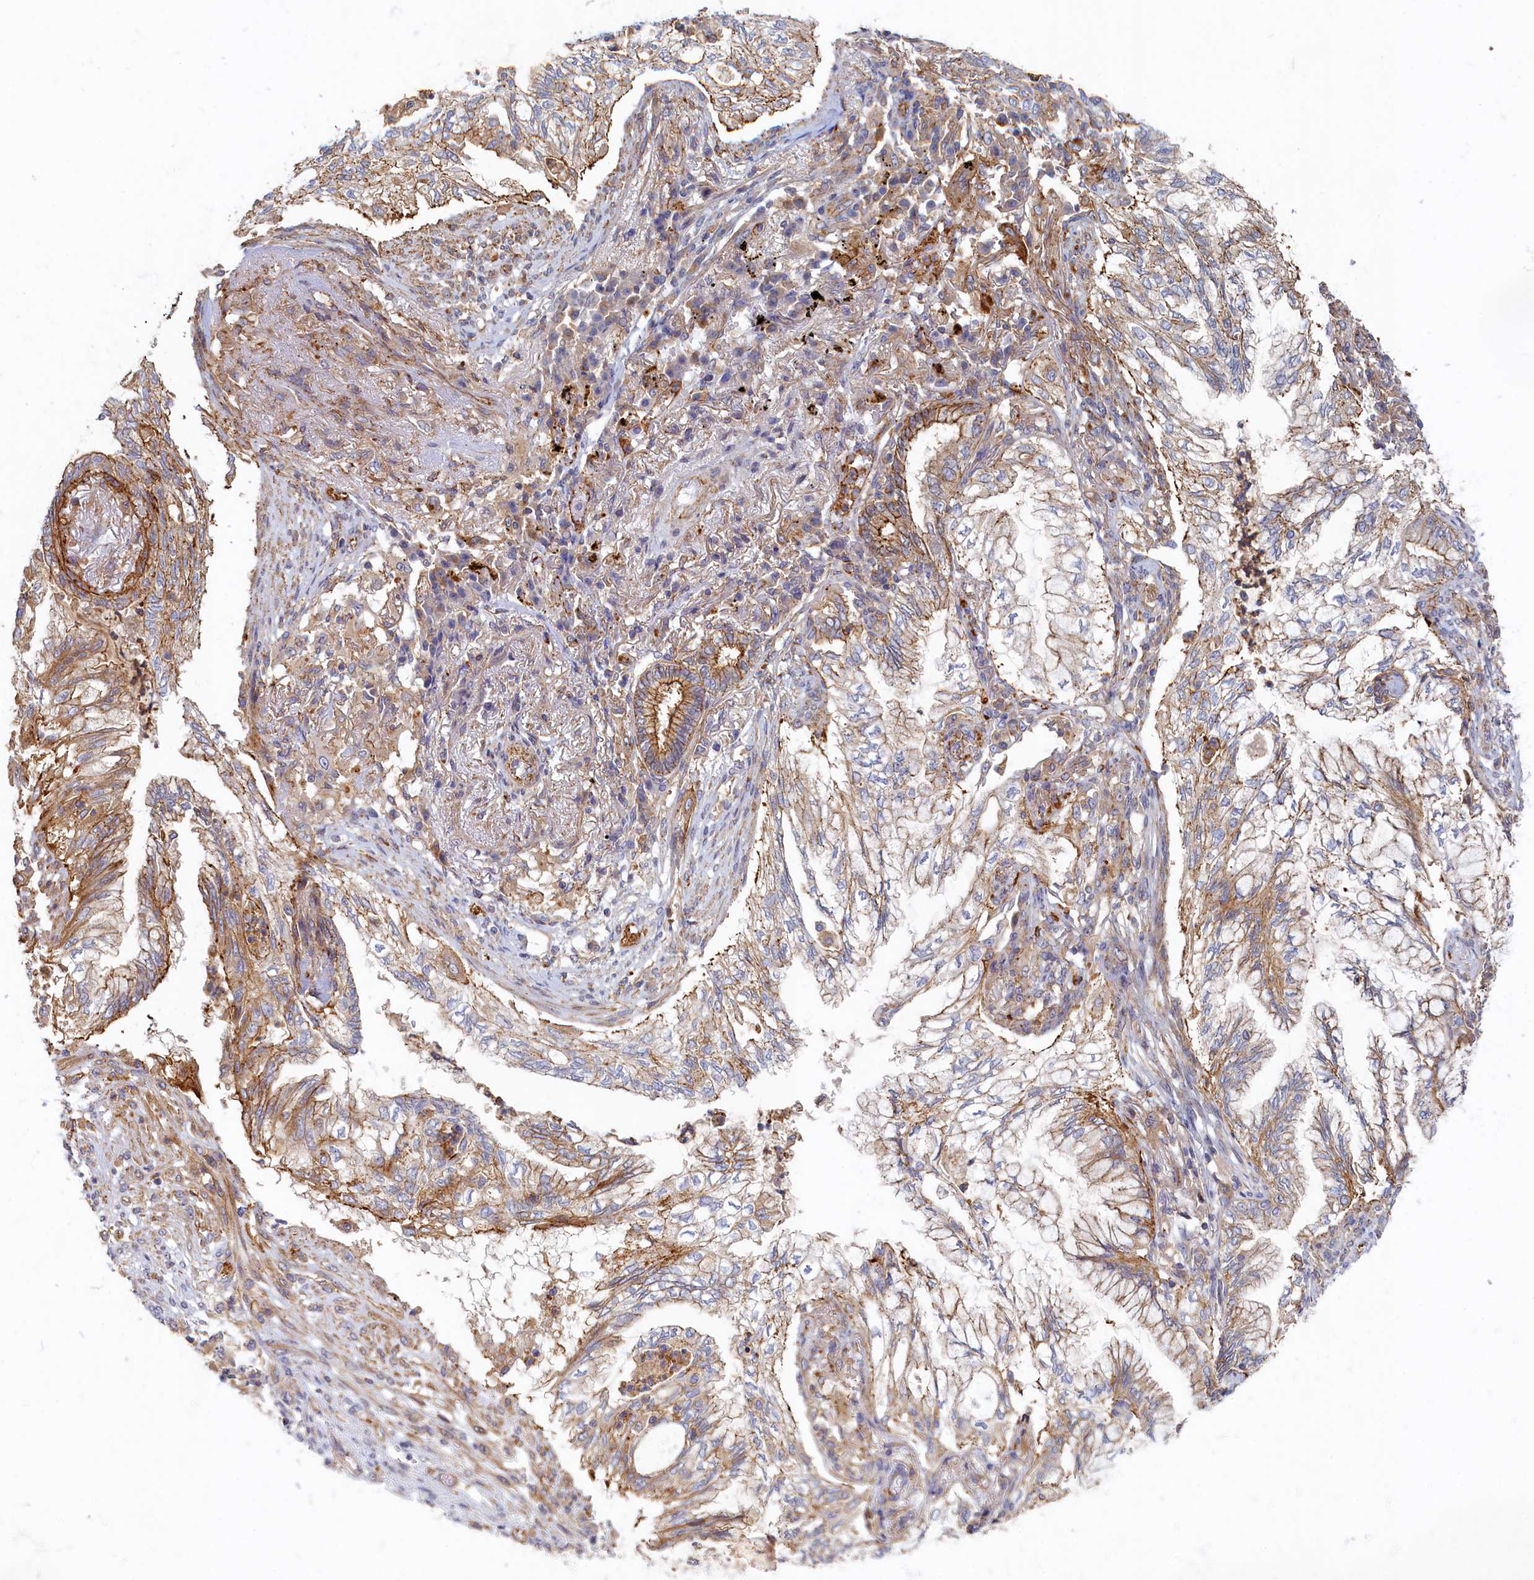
{"staining": {"intensity": "moderate", "quantity": "25%-75%", "location": "cytoplasmic/membranous"}, "tissue": "lung cancer", "cell_type": "Tumor cells", "image_type": "cancer", "snomed": [{"axis": "morphology", "description": "Adenocarcinoma, NOS"}, {"axis": "topography", "description": "Lung"}], "caption": "Approximately 25%-75% of tumor cells in human lung cancer (adenocarcinoma) display moderate cytoplasmic/membranous protein expression as visualized by brown immunohistochemical staining.", "gene": "PSMG2", "patient": {"sex": "female", "age": 70}}